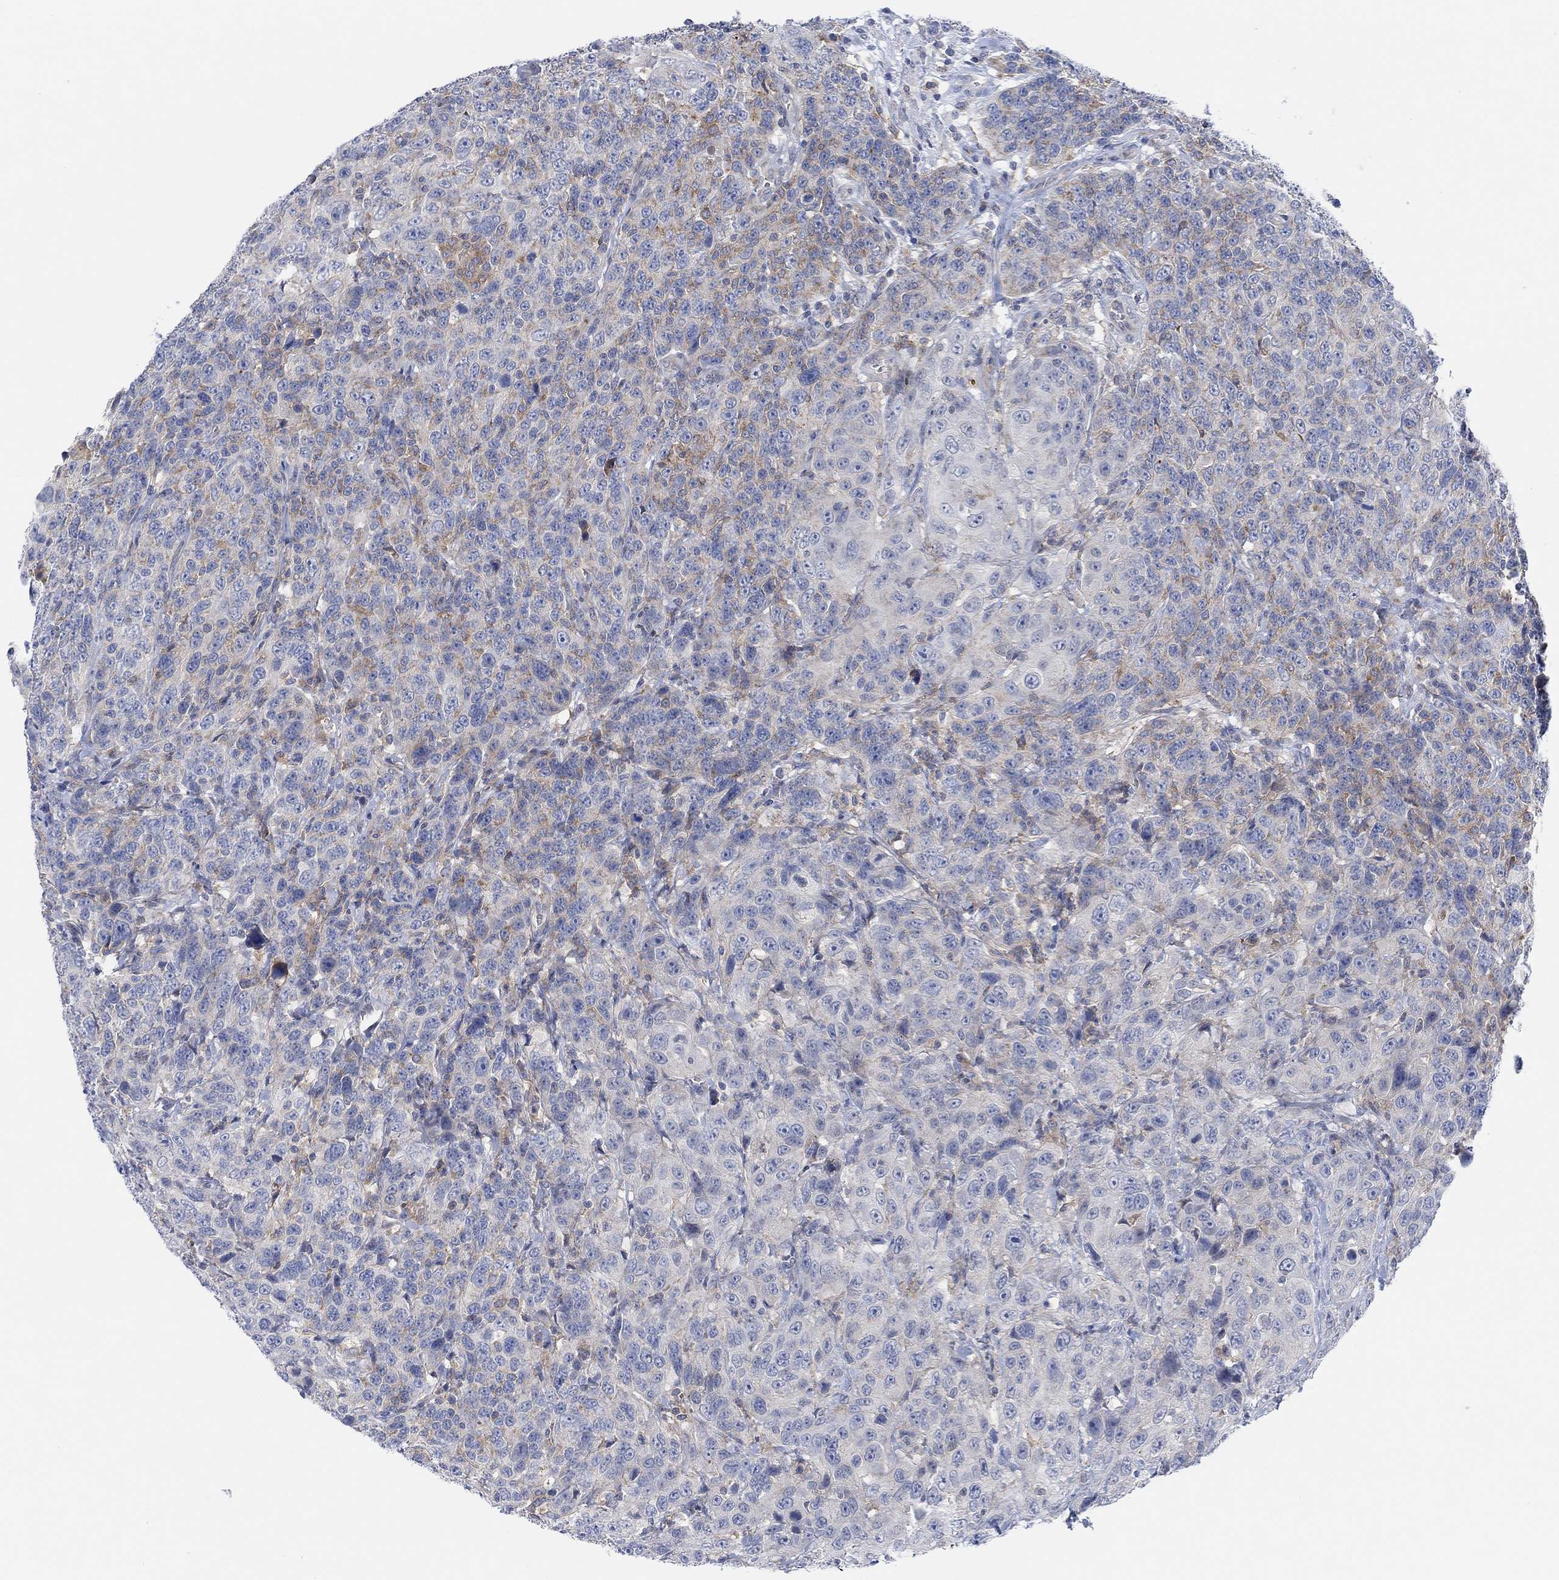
{"staining": {"intensity": "moderate", "quantity": "<25%", "location": "cytoplasmic/membranous"}, "tissue": "urothelial cancer", "cell_type": "Tumor cells", "image_type": "cancer", "snomed": [{"axis": "morphology", "description": "Urothelial carcinoma, NOS"}, {"axis": "morphology", "description": "Urothelial carcinoma, High grade"}, {"axis": "topography", "description": "Urinary bladder"}], "caption": "Moderate cytoplasmic/membranous expression for a protein is identified in about <25% of tumor cells of urothelial cancer using immunohistochemistry.", "gene": "PMFBP1", "patient": {"sex": "female", "age": 73}}